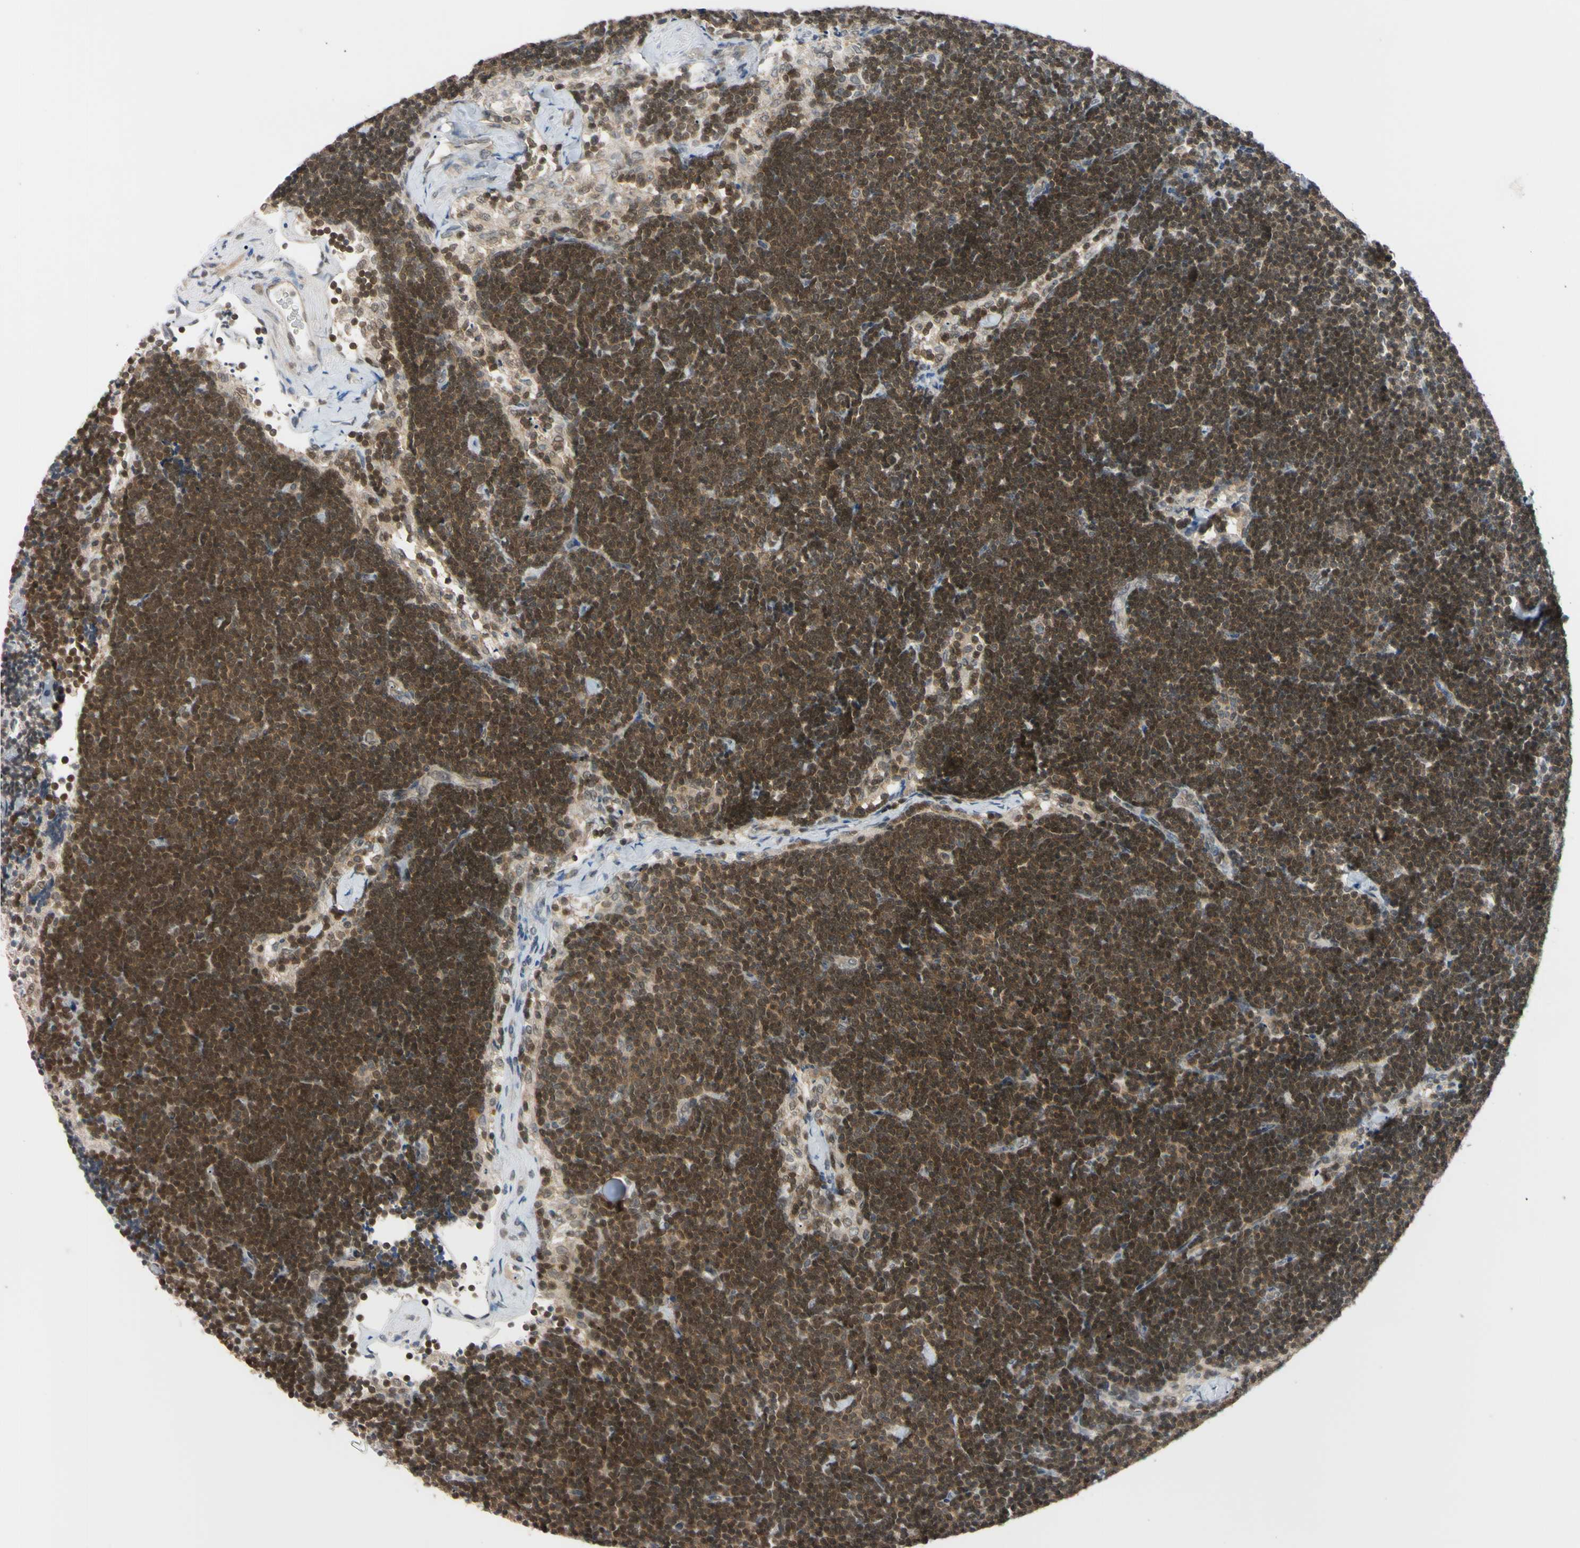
{"staining": {"intensity": "weak", "quantity": ">75%", "location": "cytoplasmic/membranous"}, "tissue": "lymph node", "cell_type": "Germinal center cells", "image_type": "normal", "snomed": [{"axis": "morphology", "description": "Normal tissue, NOS"}, {"axis": "topography", "description": "Lymph node"}], "caption": "Lymph node stained with a brown dye exhibits weak cytoplasmic/membranous positive expression in approximately >75% of germinal center cells.", "gene": "UBE2I", "patient": {"sex": "male", "age": 63}}